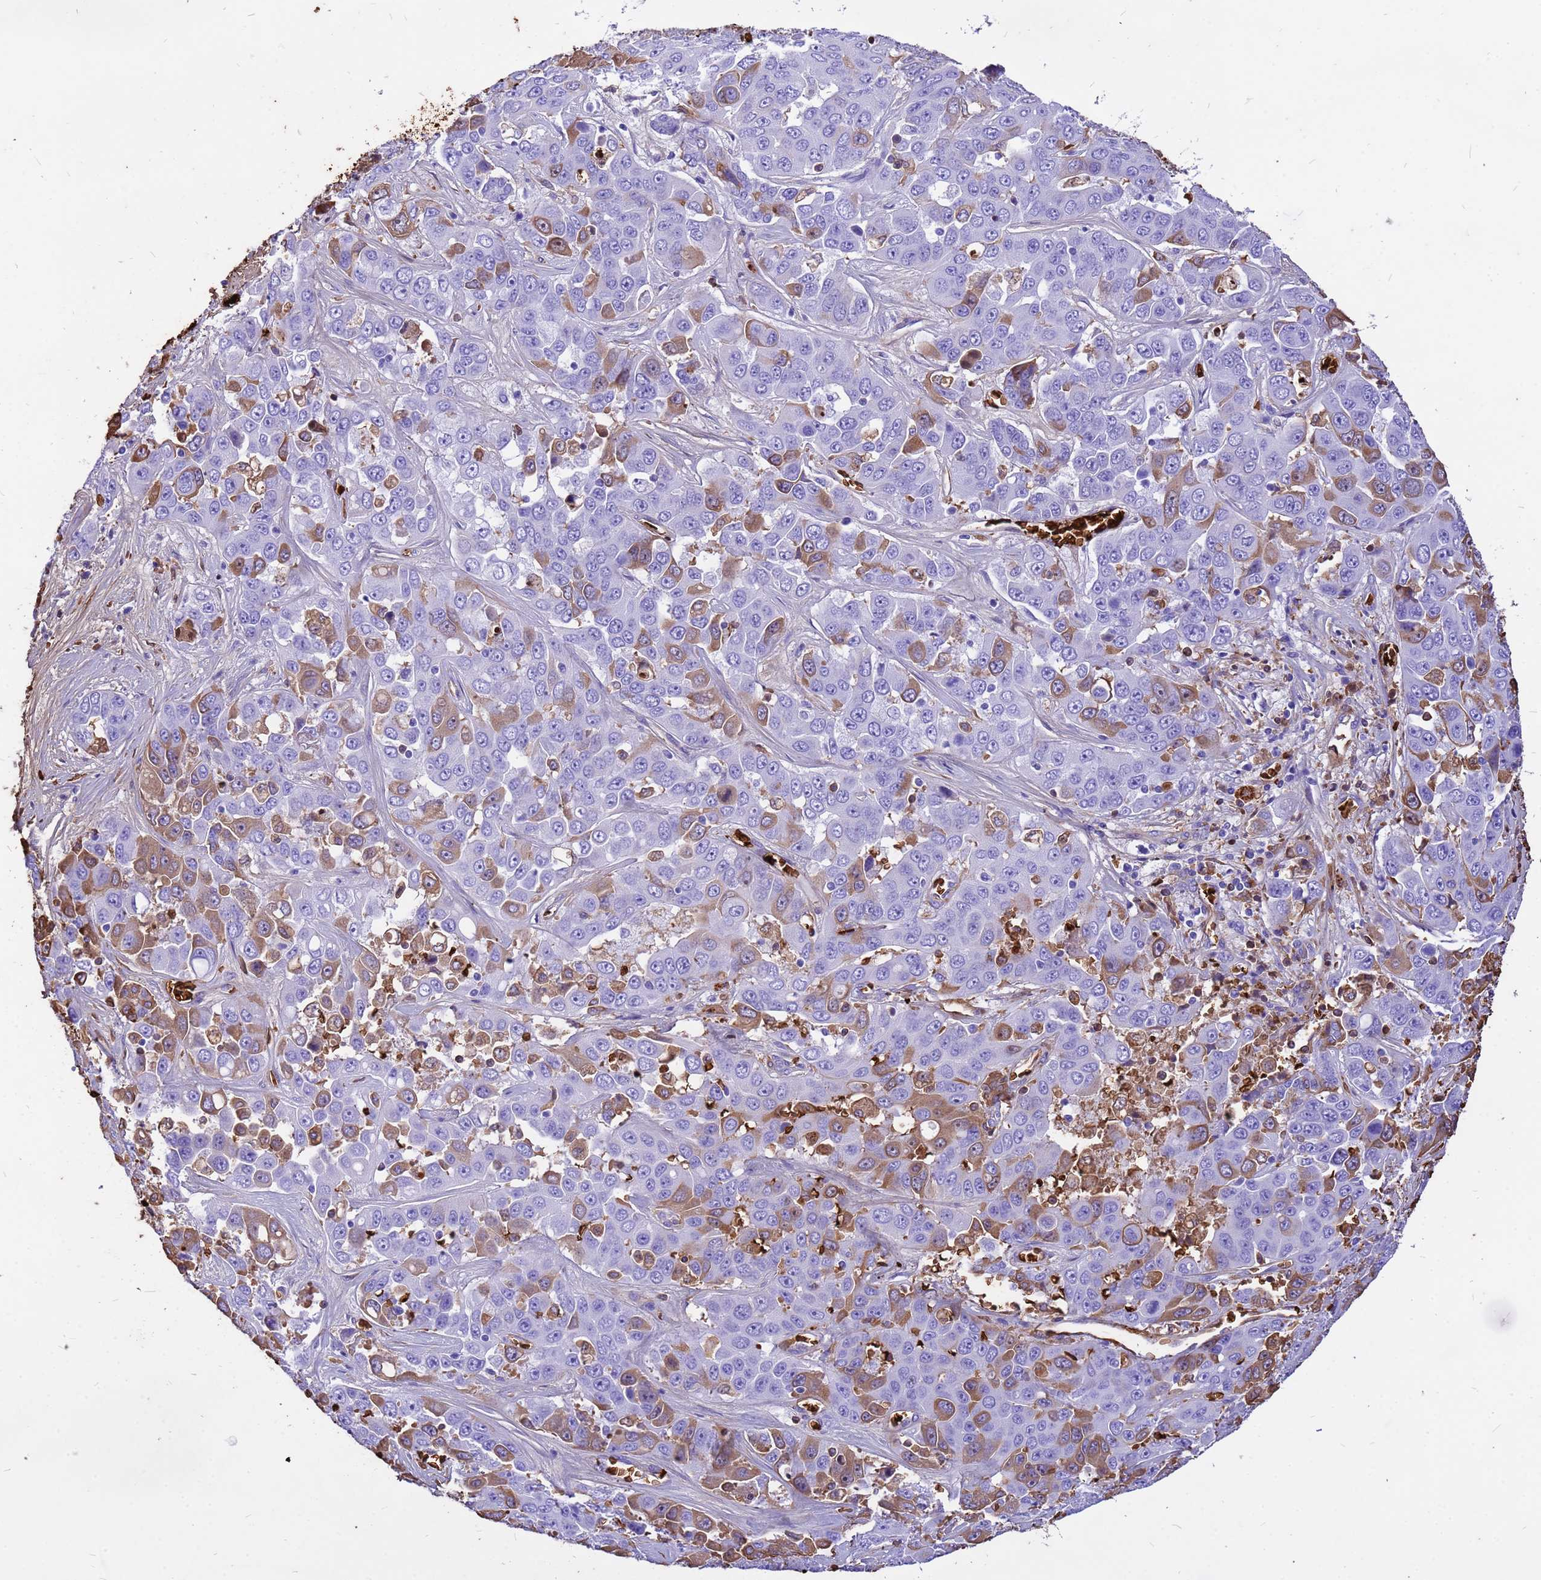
{"staining": {"intensity": "moderate", "quantity": "<25%", "location": "cytoplasmic/membranous"}, "tissue": "liver cancer", "cell_type": "Tumor cells", "image_type": "cancer", "snomed": [{"axis": "morphology", "description": "Cholangiocarcinoma"}, {"axis": "topography", "description": "Liver"}], "caption": "Immunohistochemical staining of cholangiocarcinoma (liver) displays low levels of moderate cytoplasmic/membranous protein expression in approximately <25% of tumor cells. The protein is stained brown, and the nuclei are stained in blue (DAB IHC with brightfield microscopy, high magnification).", "gene": "HBA2", "patient": {"sex": "female", "age": 52}}